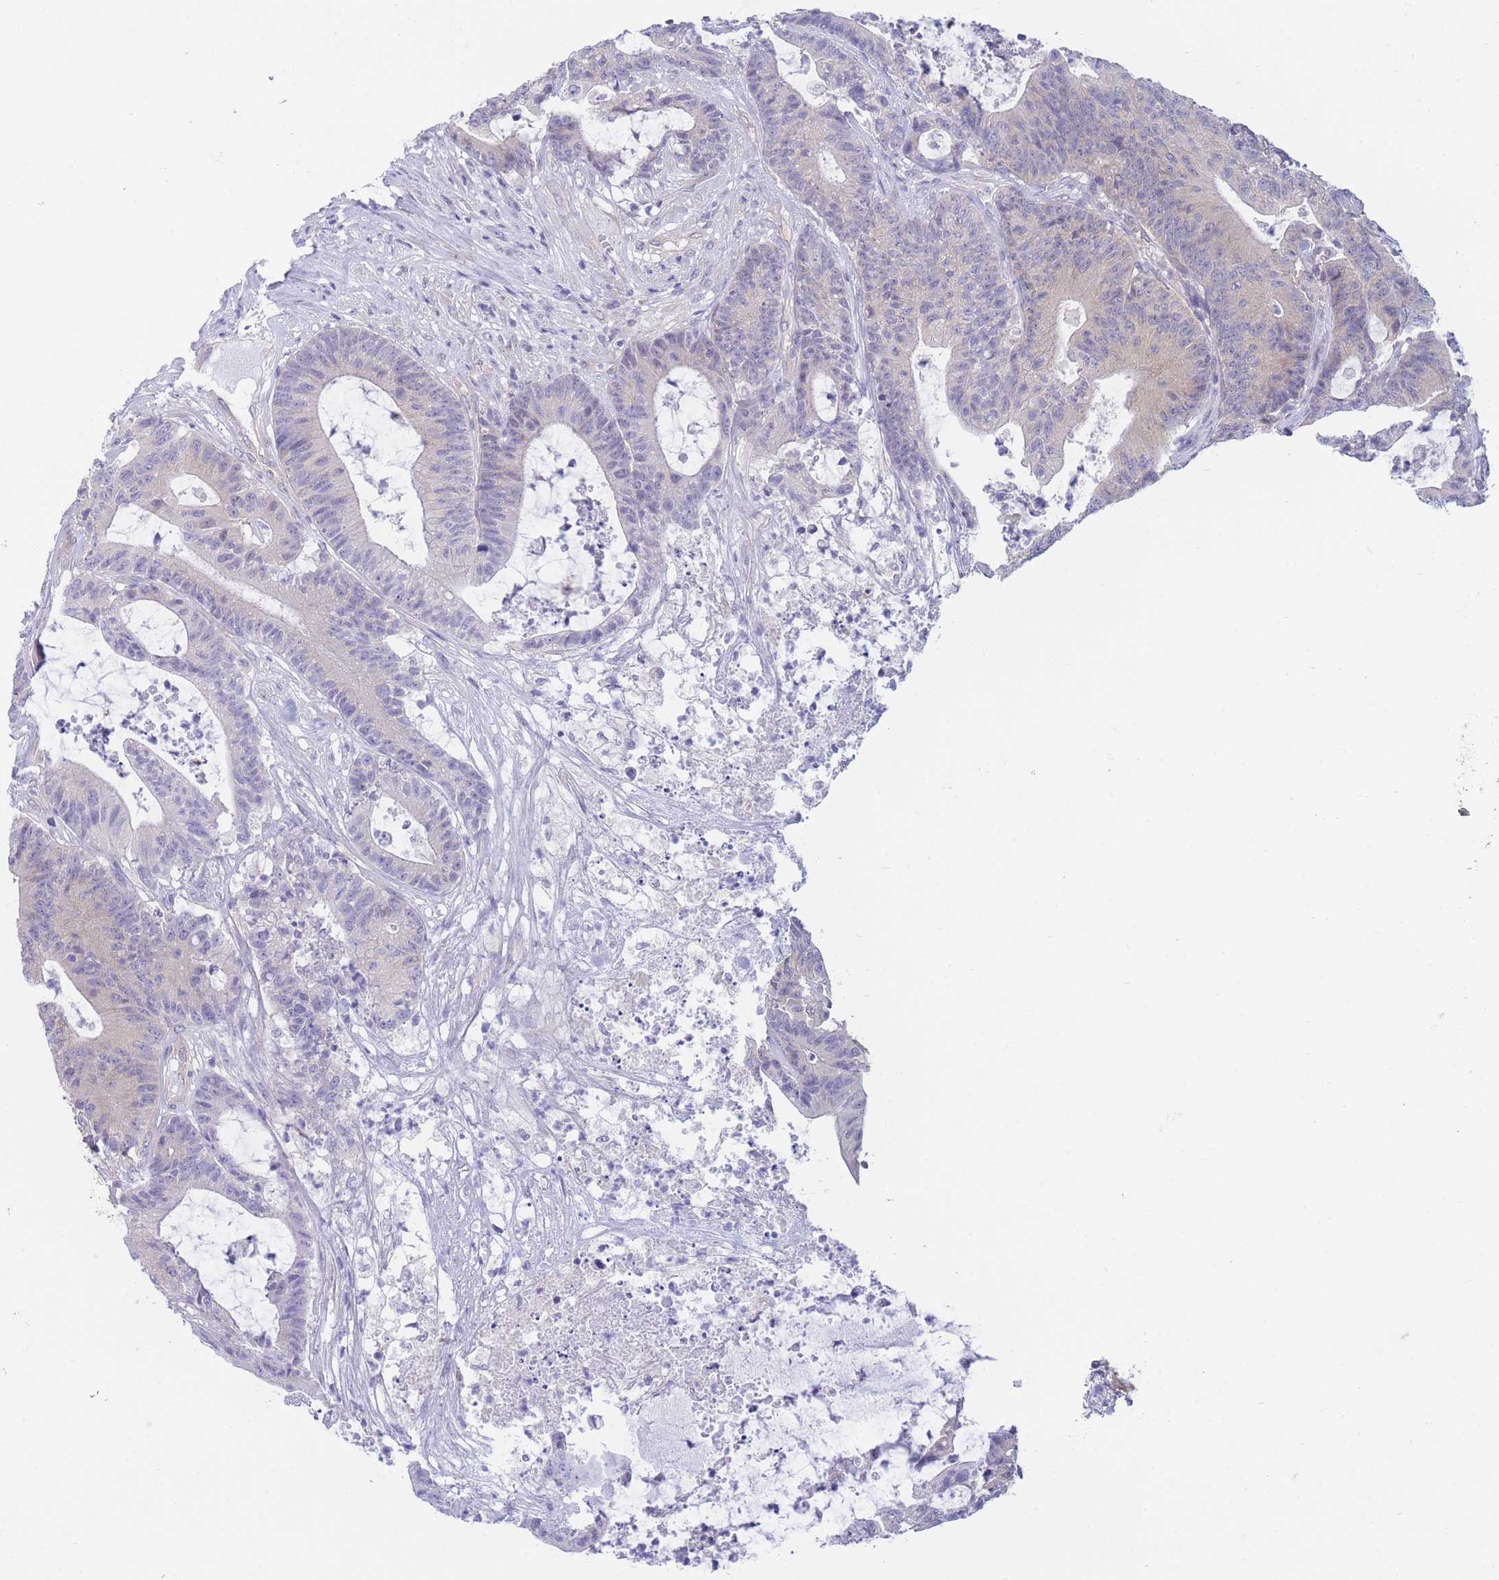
{"staining": {"intensity": "negative", "quantity": "none", "location": "none"}, "tissue": "colorectal cancer", "cell_type": "Tumor cells", "image_type": "cancer", "snomed": [{"axis": "morphology", "description": "Adenocarcinoma, NOS"}, {"axis": "topography", "description": "Colon"}], "caption": "Photomicrograph shows no protein expression in tumor cells of colorectal cancer tissue.", "gene": "SUGT1", "patient": {"sex": "female", "age": 84}}